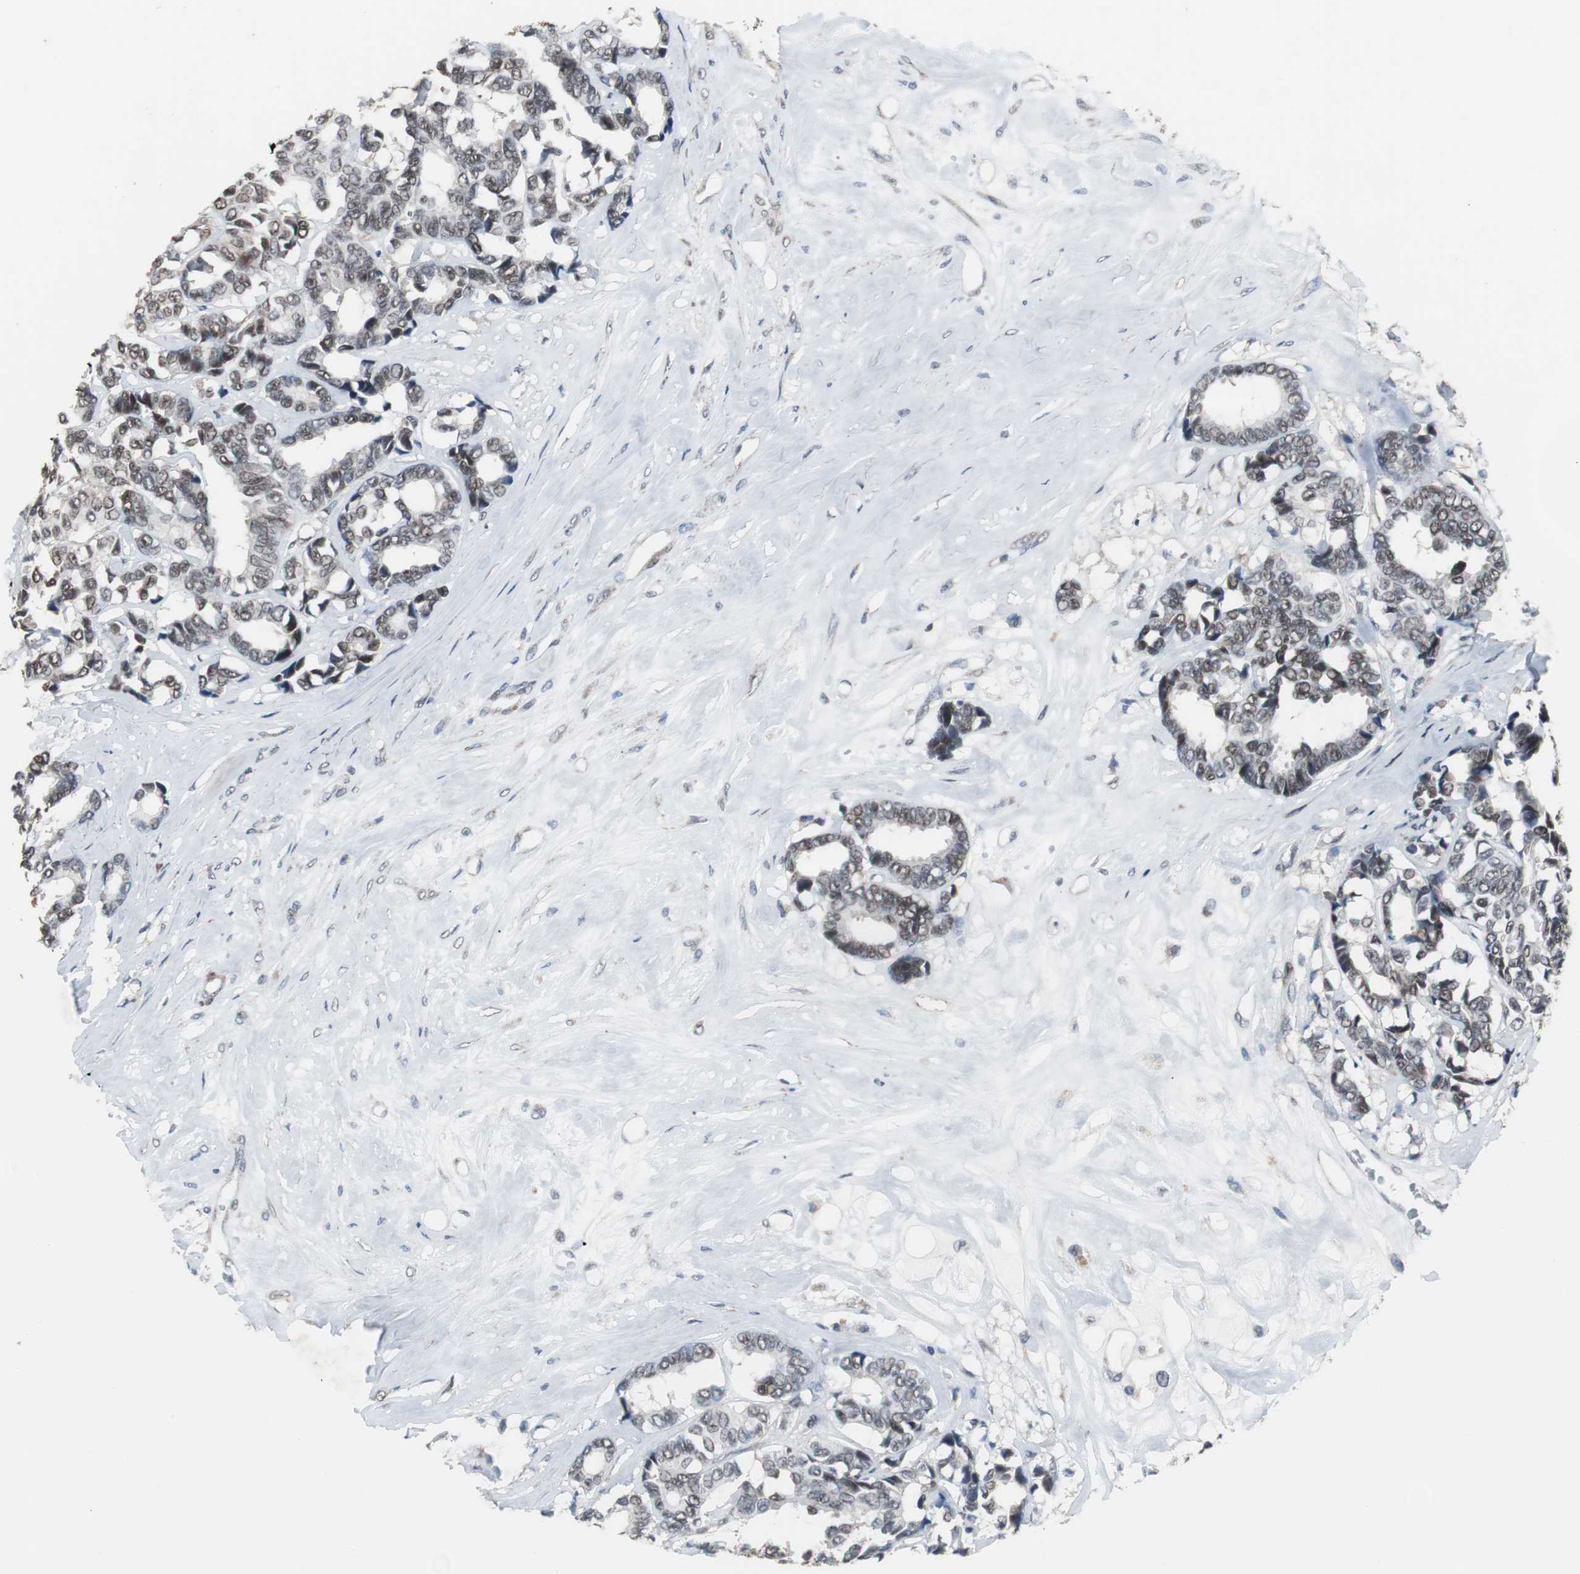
{"staining": {"intensity": "weak", "quantity": "25%-75%", "location": "nuclear"}, "tissue": "breast cancer", "cell_type": "Tumor cells", "image_type": "cancer", "snomed": [{"axis": "morphology", "description": "Duct carcinoma"}, {"axis": "topography", "description": "Breast"}], "caption": "A low amount of weak nuclear staining is appreciated in approximately 25%-75% of tumor cells in breast infiltrating ductal carcinoma tissue. (Stains: DAB in brown, nuclei in blue, Microscopy: brightfield microscopy at high magnification).", "gene": "ZHX2", "patient": {"sex": "female", "age": 87}}